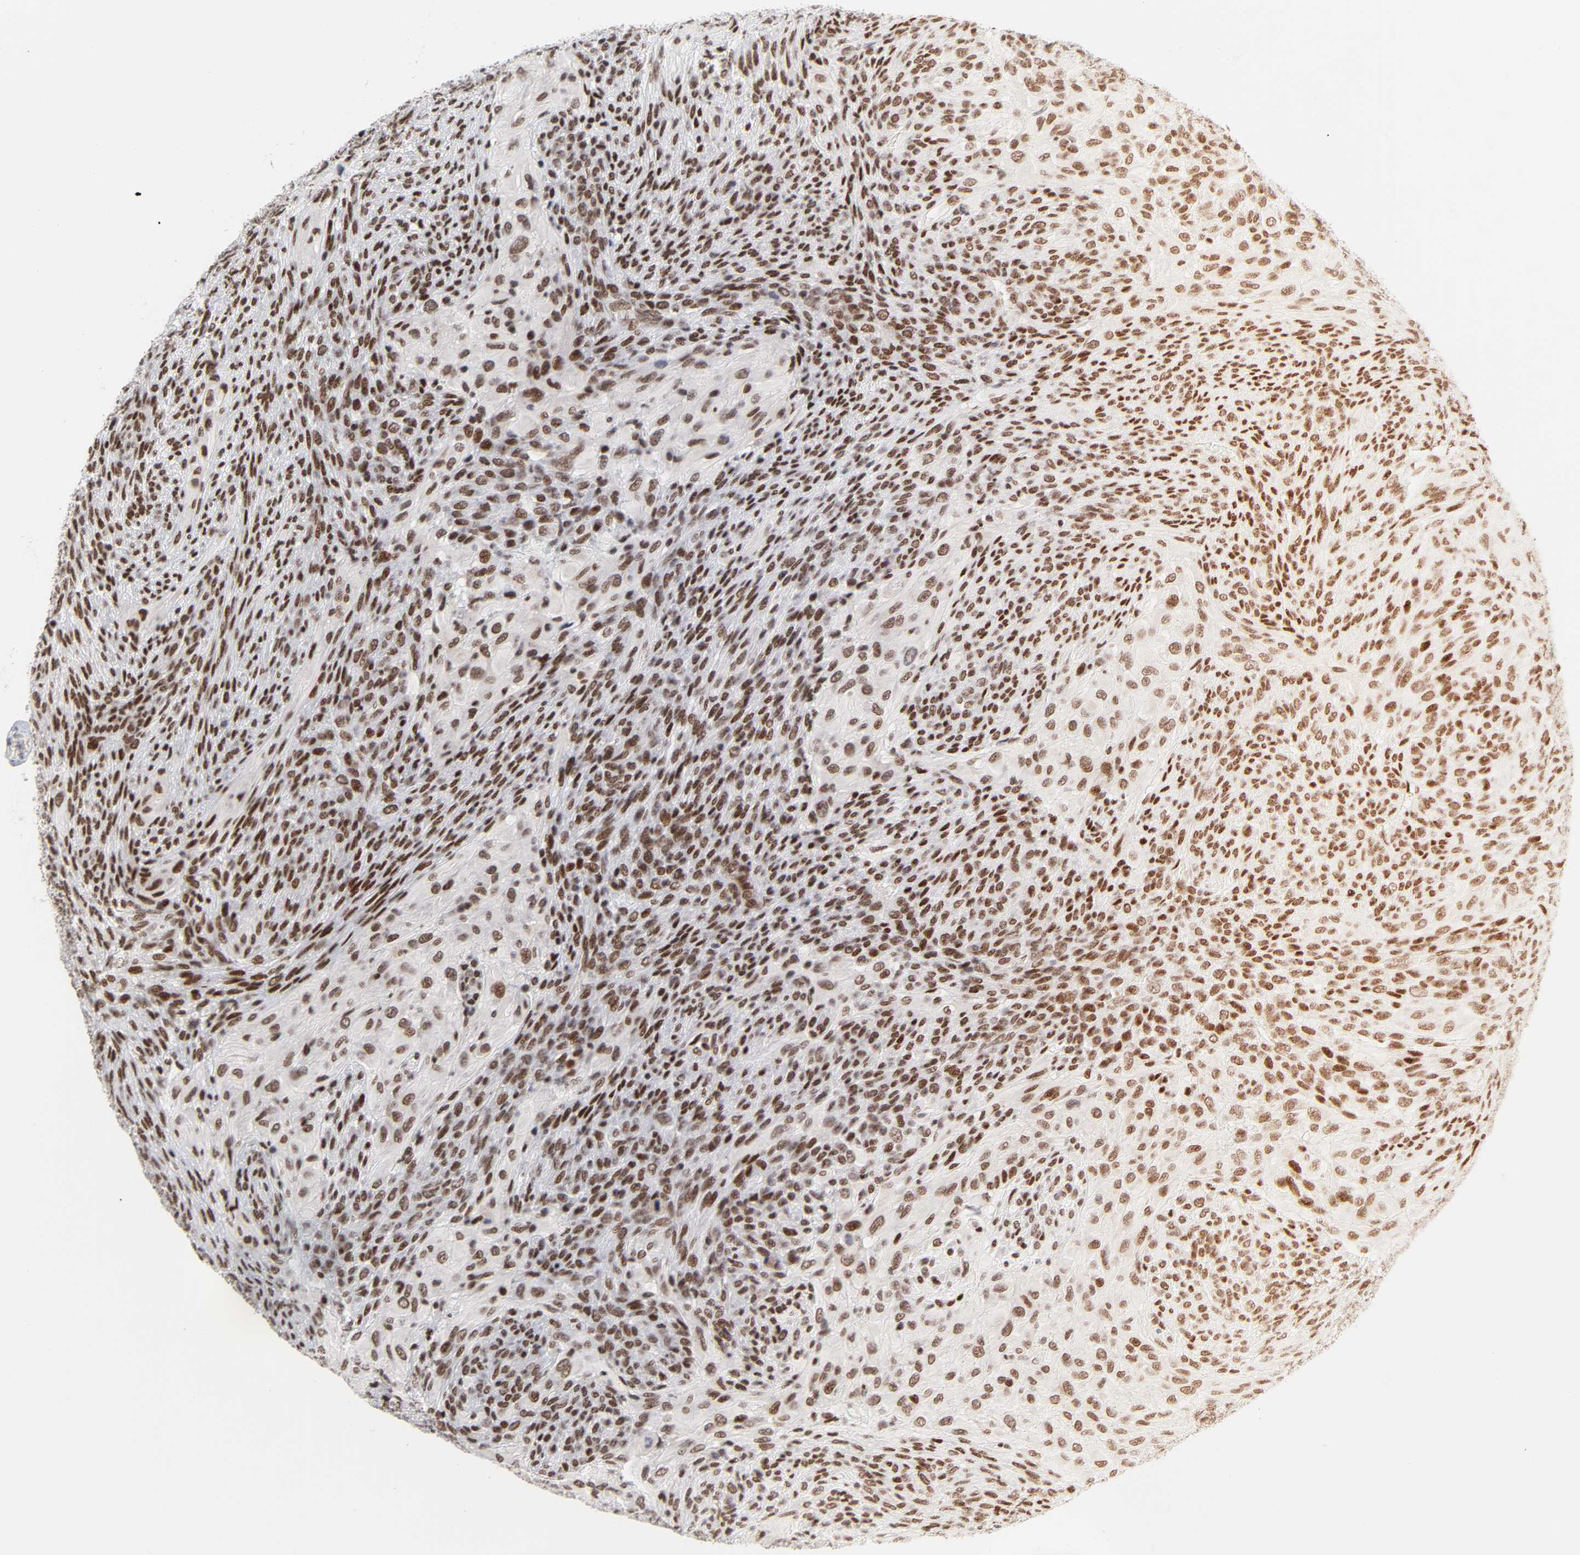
{"staining": {"intensity": "moderate", "quantity": ">75%", "location": "nuclear"}, "tissue": "glioma", "cell_type": "Tumor cells", "image_type": "cancer", "snomed": [{"axis": "morphology", "description": "Glioma, malignant, High grade"}, {"axis": "topography", "description": "Cerebral cortex"}], "caption": "Moderate nuclear staining for a protein is appreciated in approximately >75% of tumor cells of glioma using immunohistochemistry (IHC).", "gene": "CREBBP", "patient": {"sex": "female", "age": 55}}